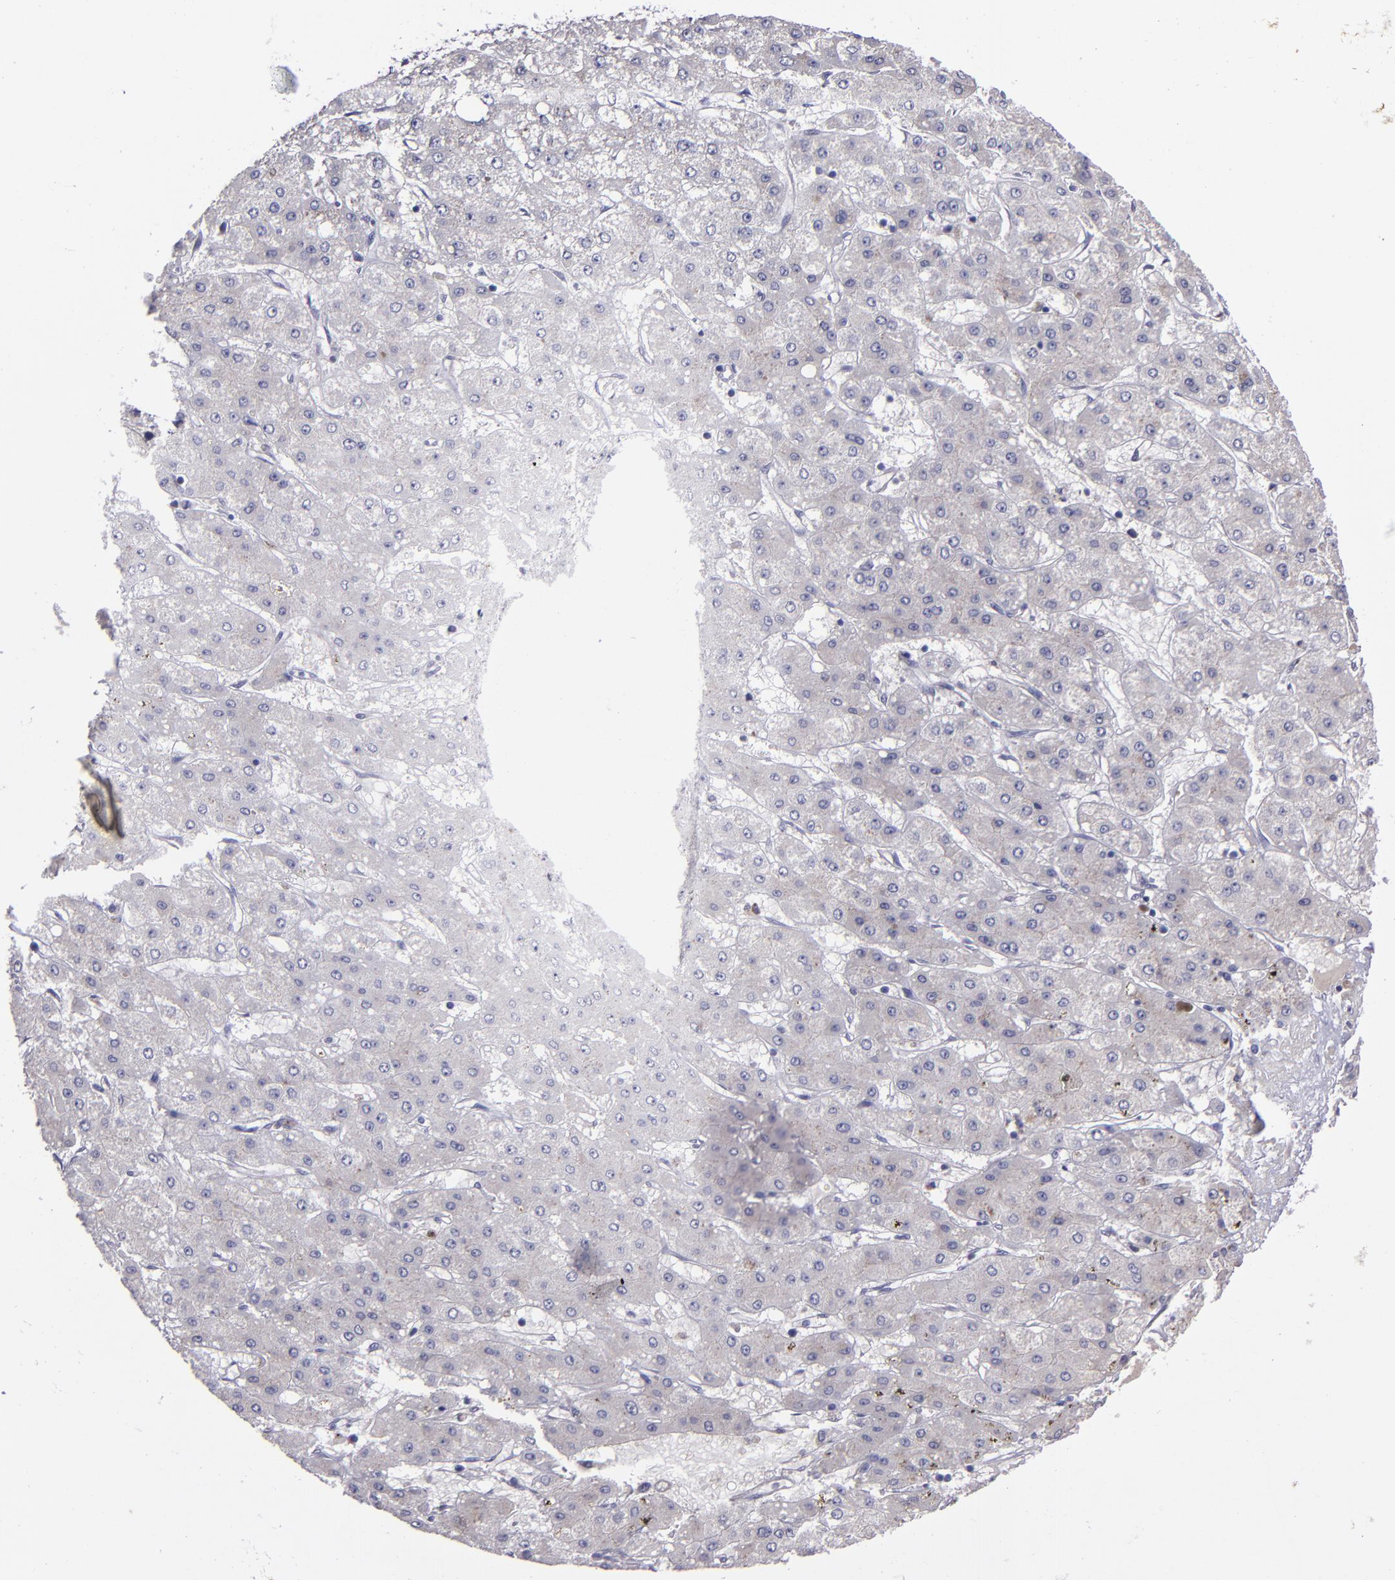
{"staining": {"intensity": "weak", "quantity": "<25%", "location": "cytoplasmic/membranous"}, "tissue": "liver cancer", "cell_type": "Tumor cells", "image_type": "cancer", "snomed": [{"axis": "morphology", "description": "Carcinoma, Hepatocellular, NOS"}, {"axis": "topography", "description": "Liver"}], "caption": "Hepatocellular carcinoma (liver) was stained to show a protein in brown. There is no significant positivity in tumor cells. (DAB immunohistochemistry (IHC), high magnification).", "gene": "MASP1", "patient": {"sex": "female", "age": 52}}